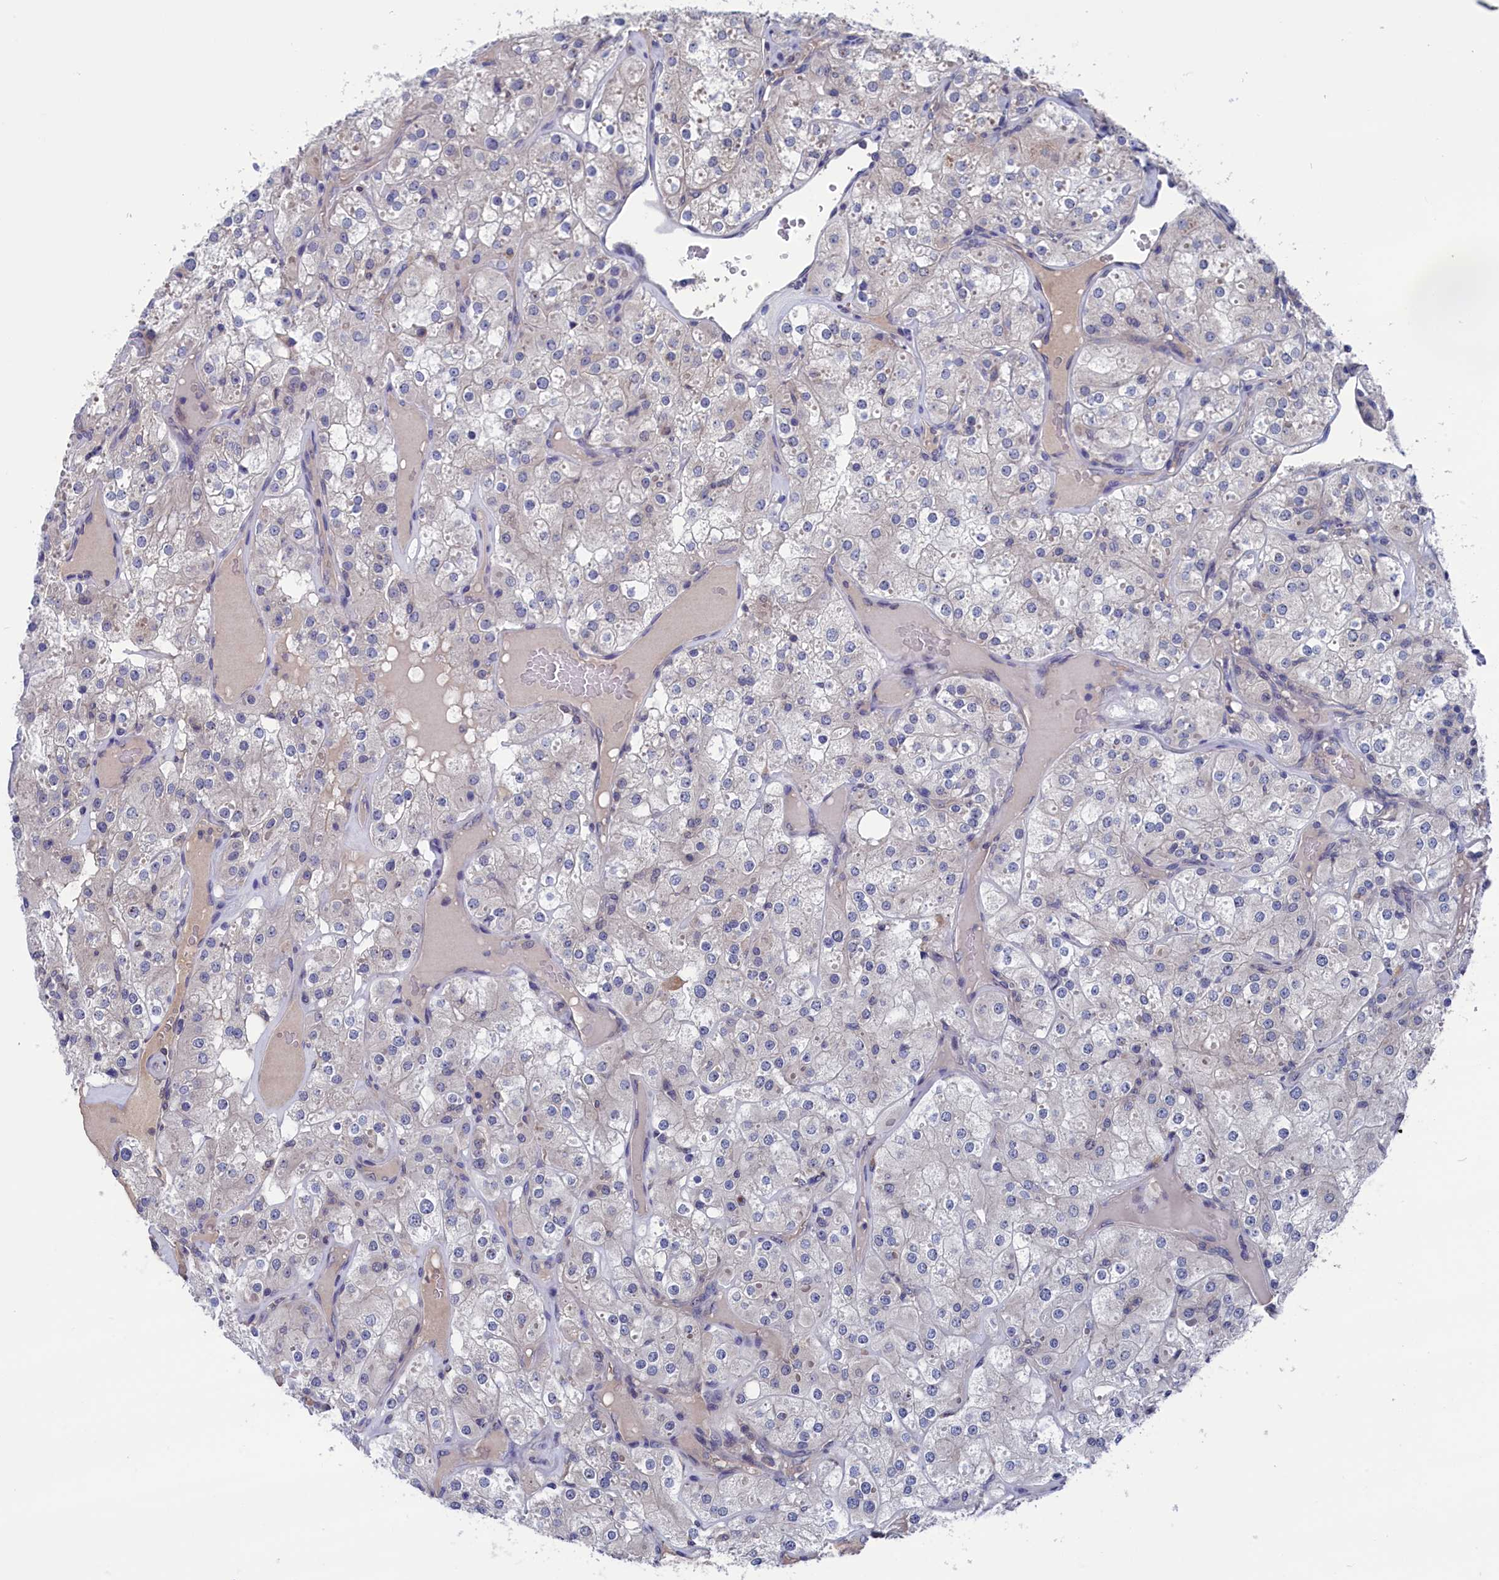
{"staining": {"intensity": "negative", "quantity": "none", "location": "none"}, "tissue": "renal cancer", "cell_type": "Tumor cells", "image_type": "cancer", "snomed": [{"axis": "morphology", "description": "Adenocarcinoma, NOS"}, {"axis": "topography", "description": "Kidney"}], "caption": "Tumor cells are negative for protein expression in human renal cancer (adenocarcinoma). Brightfield microscopy of IHC stained with DAB (brown) and hematoxylin (blue), captured at high magnification.", "gene": "SPATA13", "patient": {"sex": "male", "age": 77}}